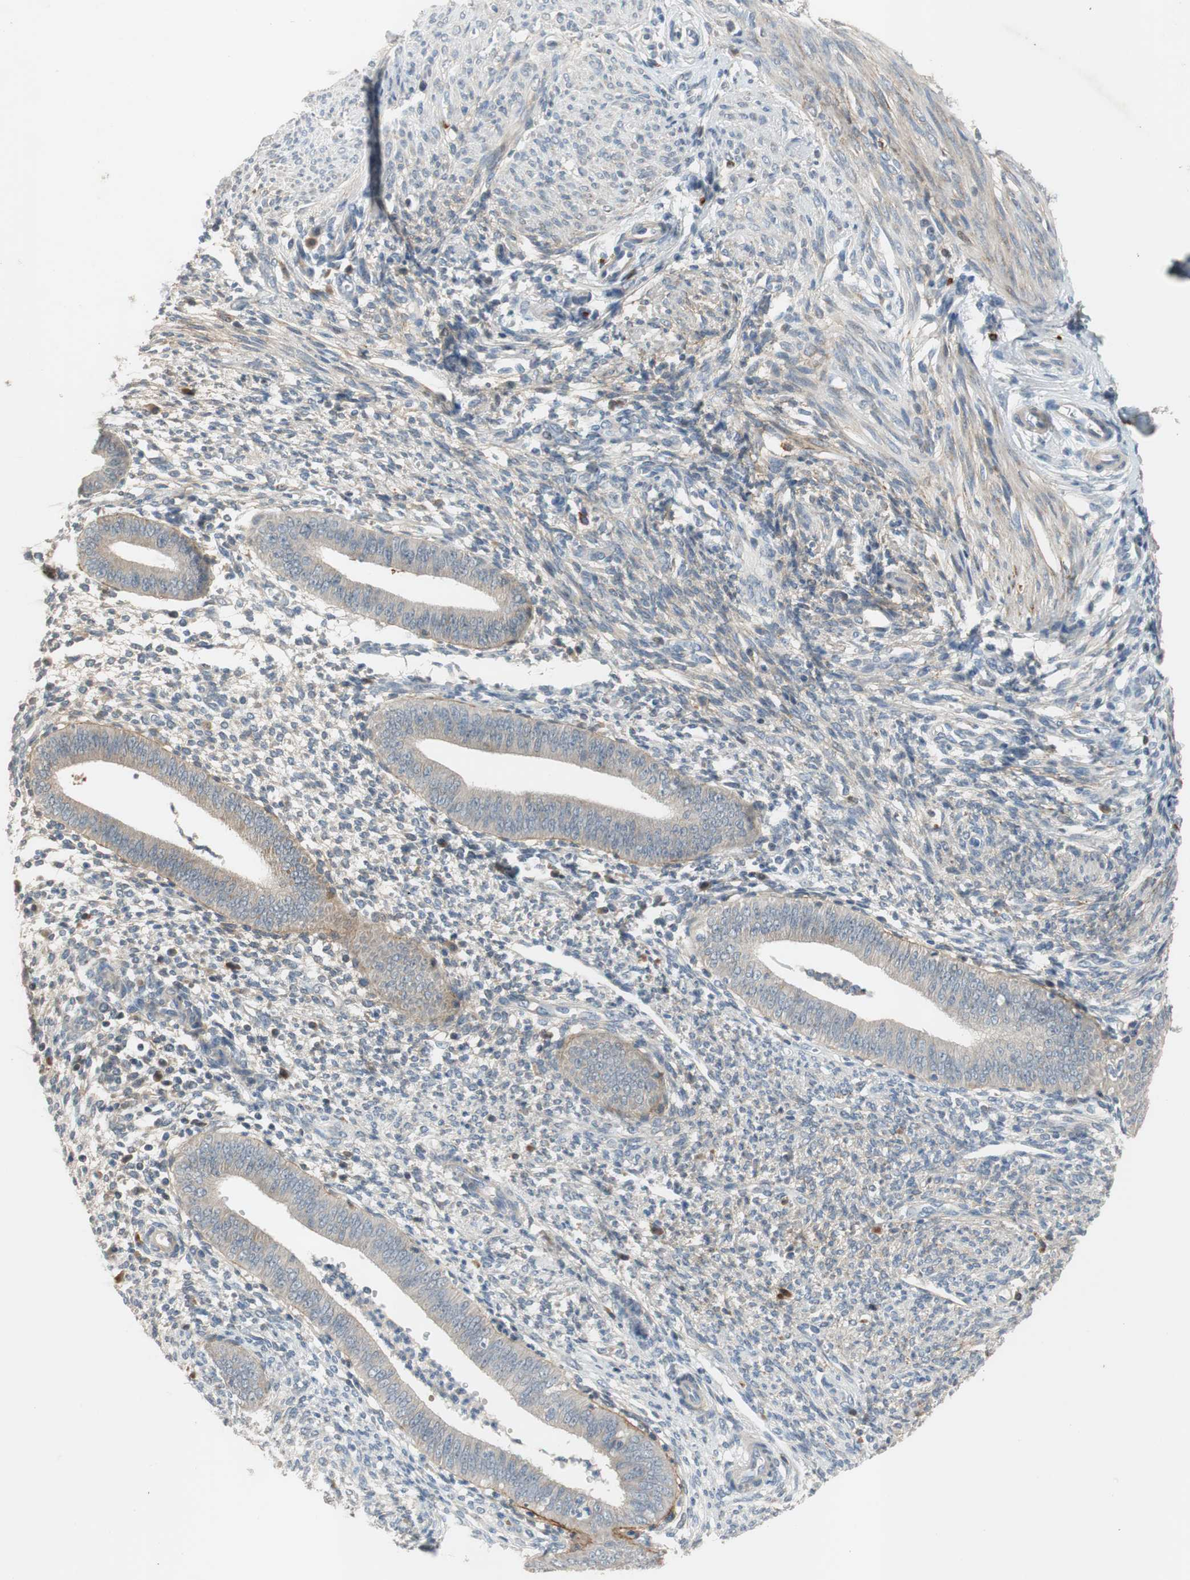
{"staining": {"intensity": "negative", "quantity": "none", "location": "none"}, "tissue": "endometrium", "cell_type": "Cells in endometrial stroma", "image_type": "normal", "snomed": [{"axis": "morphology", "description": "Normal tissue, NOS"}, {"axis": "topography", "description": "Endometrium"}], "caption": "An immunohistochemistry photomicrograph of normal endometrium is shown. There is no staining in cells in endometrial stroma of endometrium. Nuclei are stained in blue.", "gene": "COL12A1", "patient": {"sex": "female", "age": 35}}